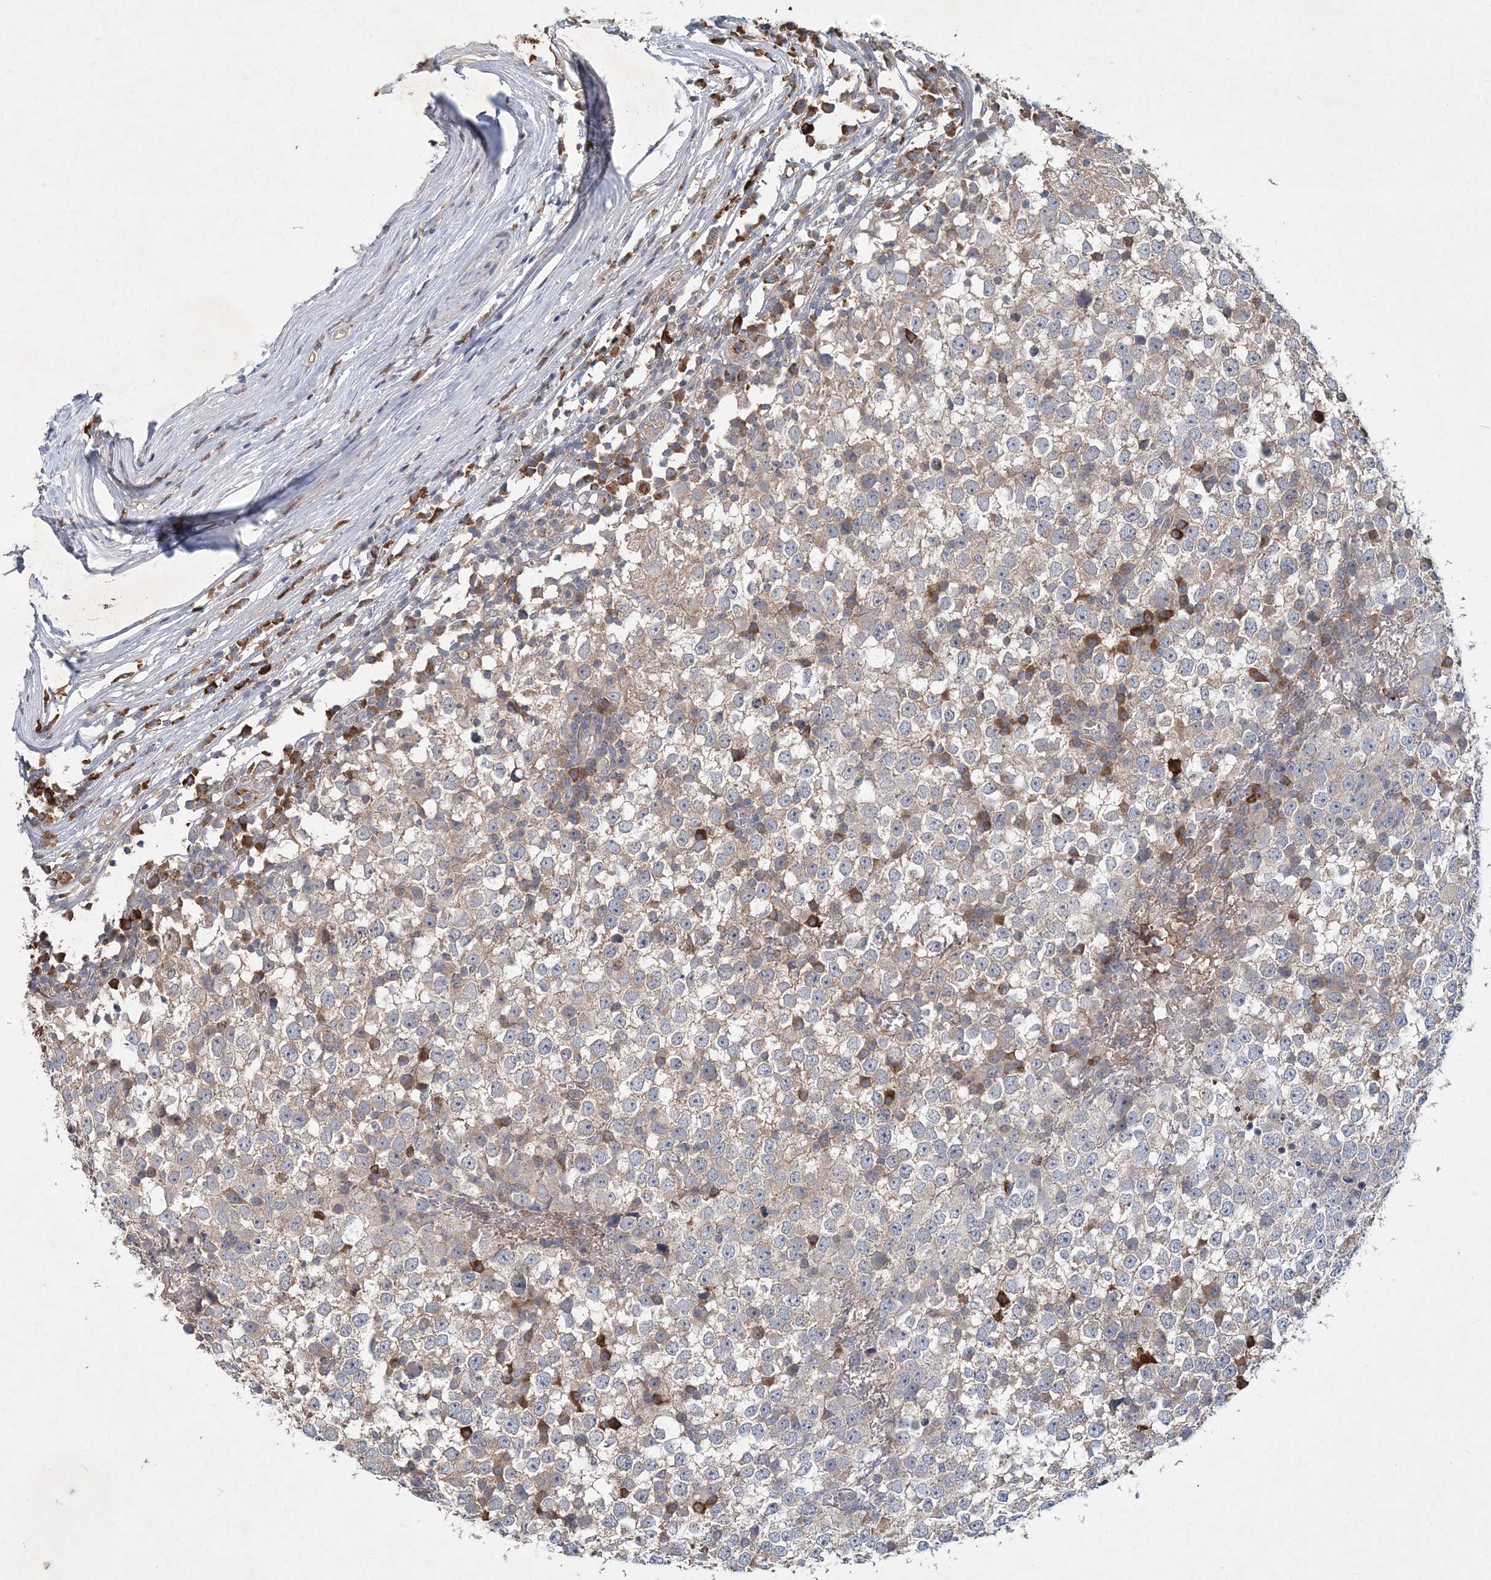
{"staining": {"intensity": "negative", "quantity": "none", "location": "none"}, "tissue": "testis cancer", "cell_type": "Tumor cells", "image_type": "cancer", "snomed": [{"axis": "morphology", "description": "Seminoma, NOS"}, {"axis": "topography", "description": "Testis"}], "caption": "This is an IHC photomicrograph of seminoma (testis). There is no expression in tumor cells.", "gene": "RNF25", "patient": {"sex": "male", "age": 65}}